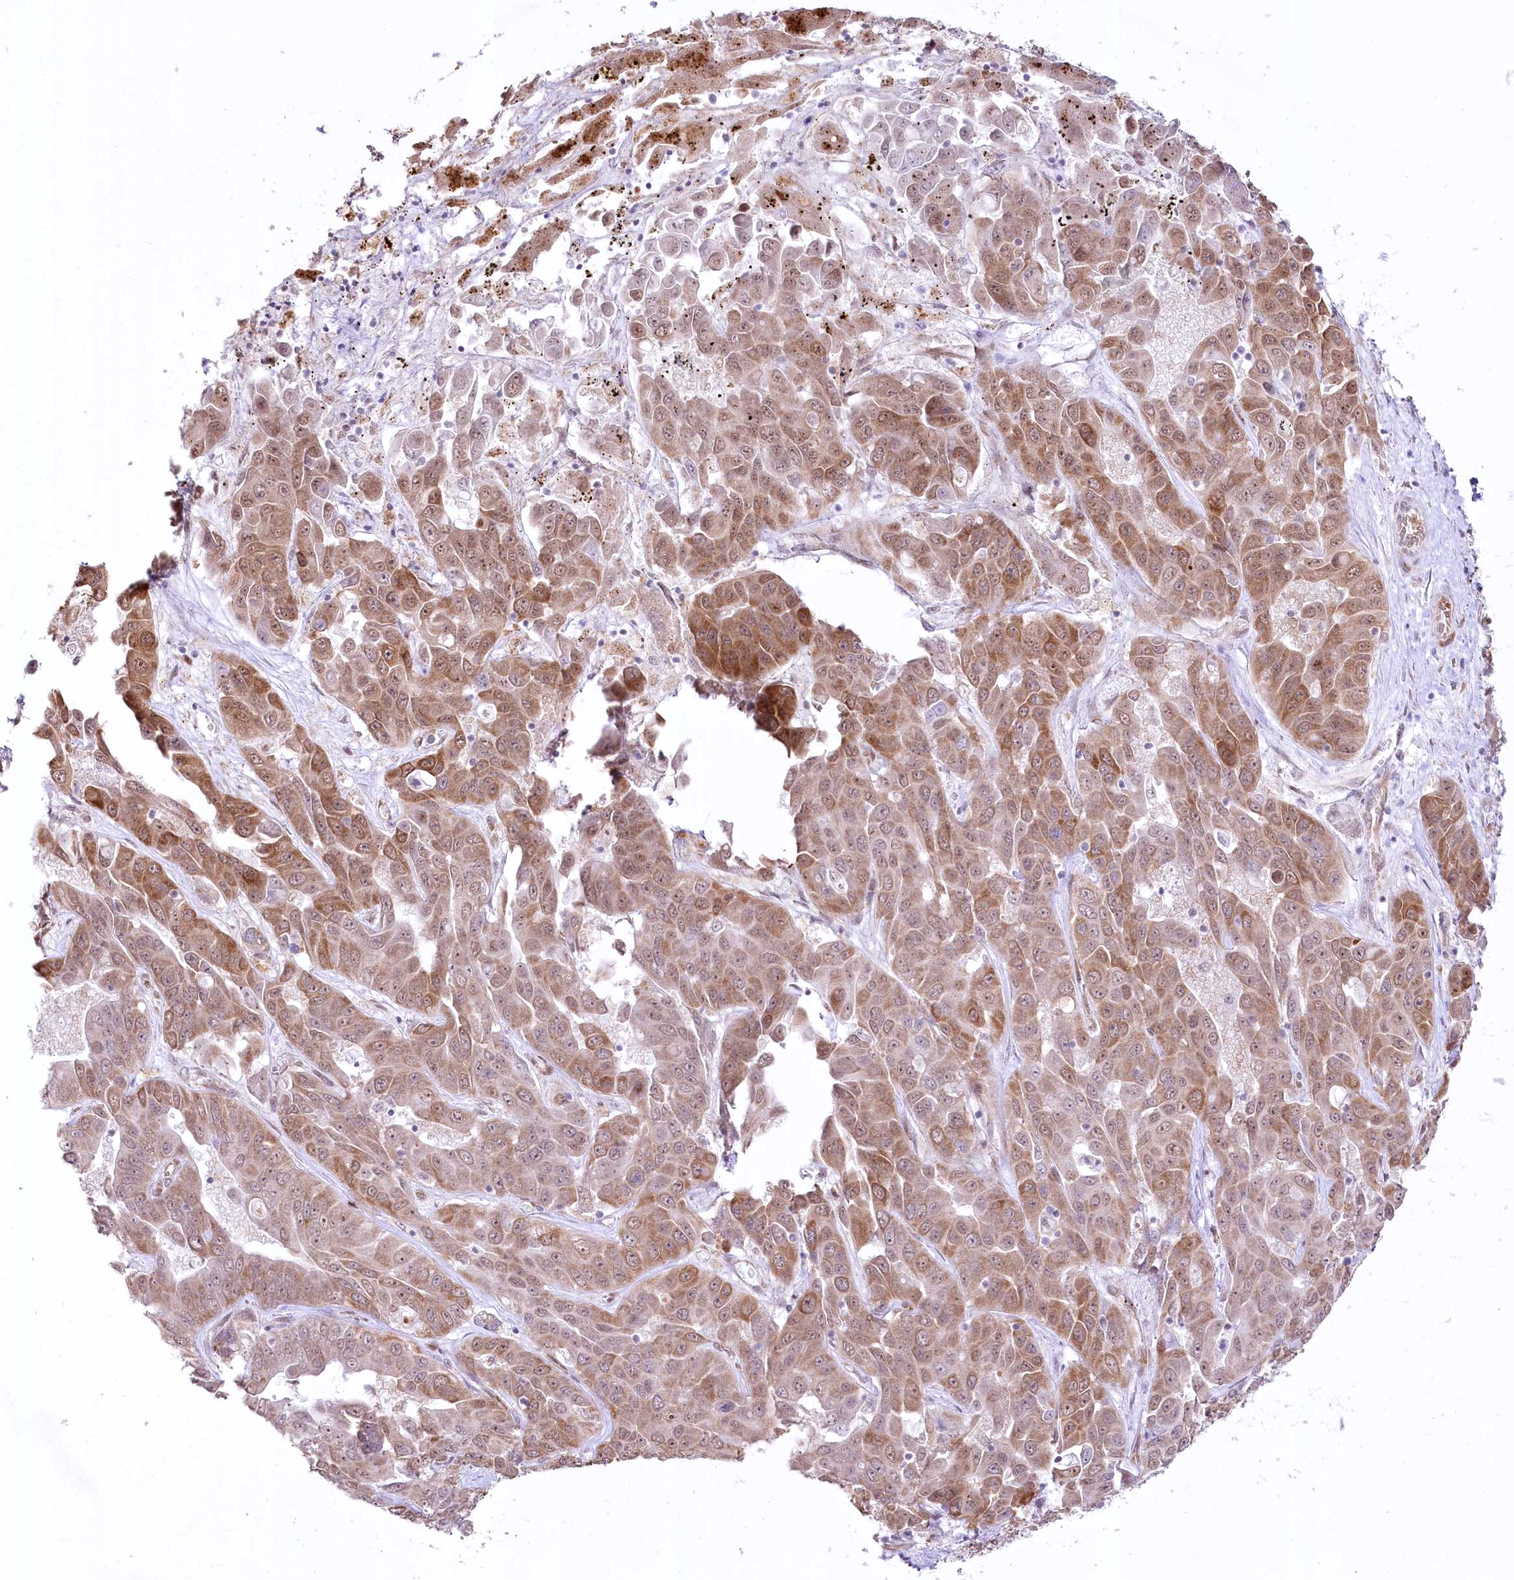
{"staining": {"intensity": "moderate", "quantity": ">75%", "location": "cytoplasmic/membranous,nuclear"}, "tissue": "liver cancer", "cell_type": "Tumor cells", "image_type": "cancer", "snomed": [{"axis": "morphology", "description": "Cholangiocarcinoma"}, {"axis": "topography", "description": "Liver"}], "caption": "This image reveals immunohistochemistry staining of cholangiocarcinoma (liver), with medium moderate cytoplasmic/membranous and nuclear staining in about >75% of tumor cells.", "gene": "YBX3", "patient": {"sex": "female", "age": 52}}